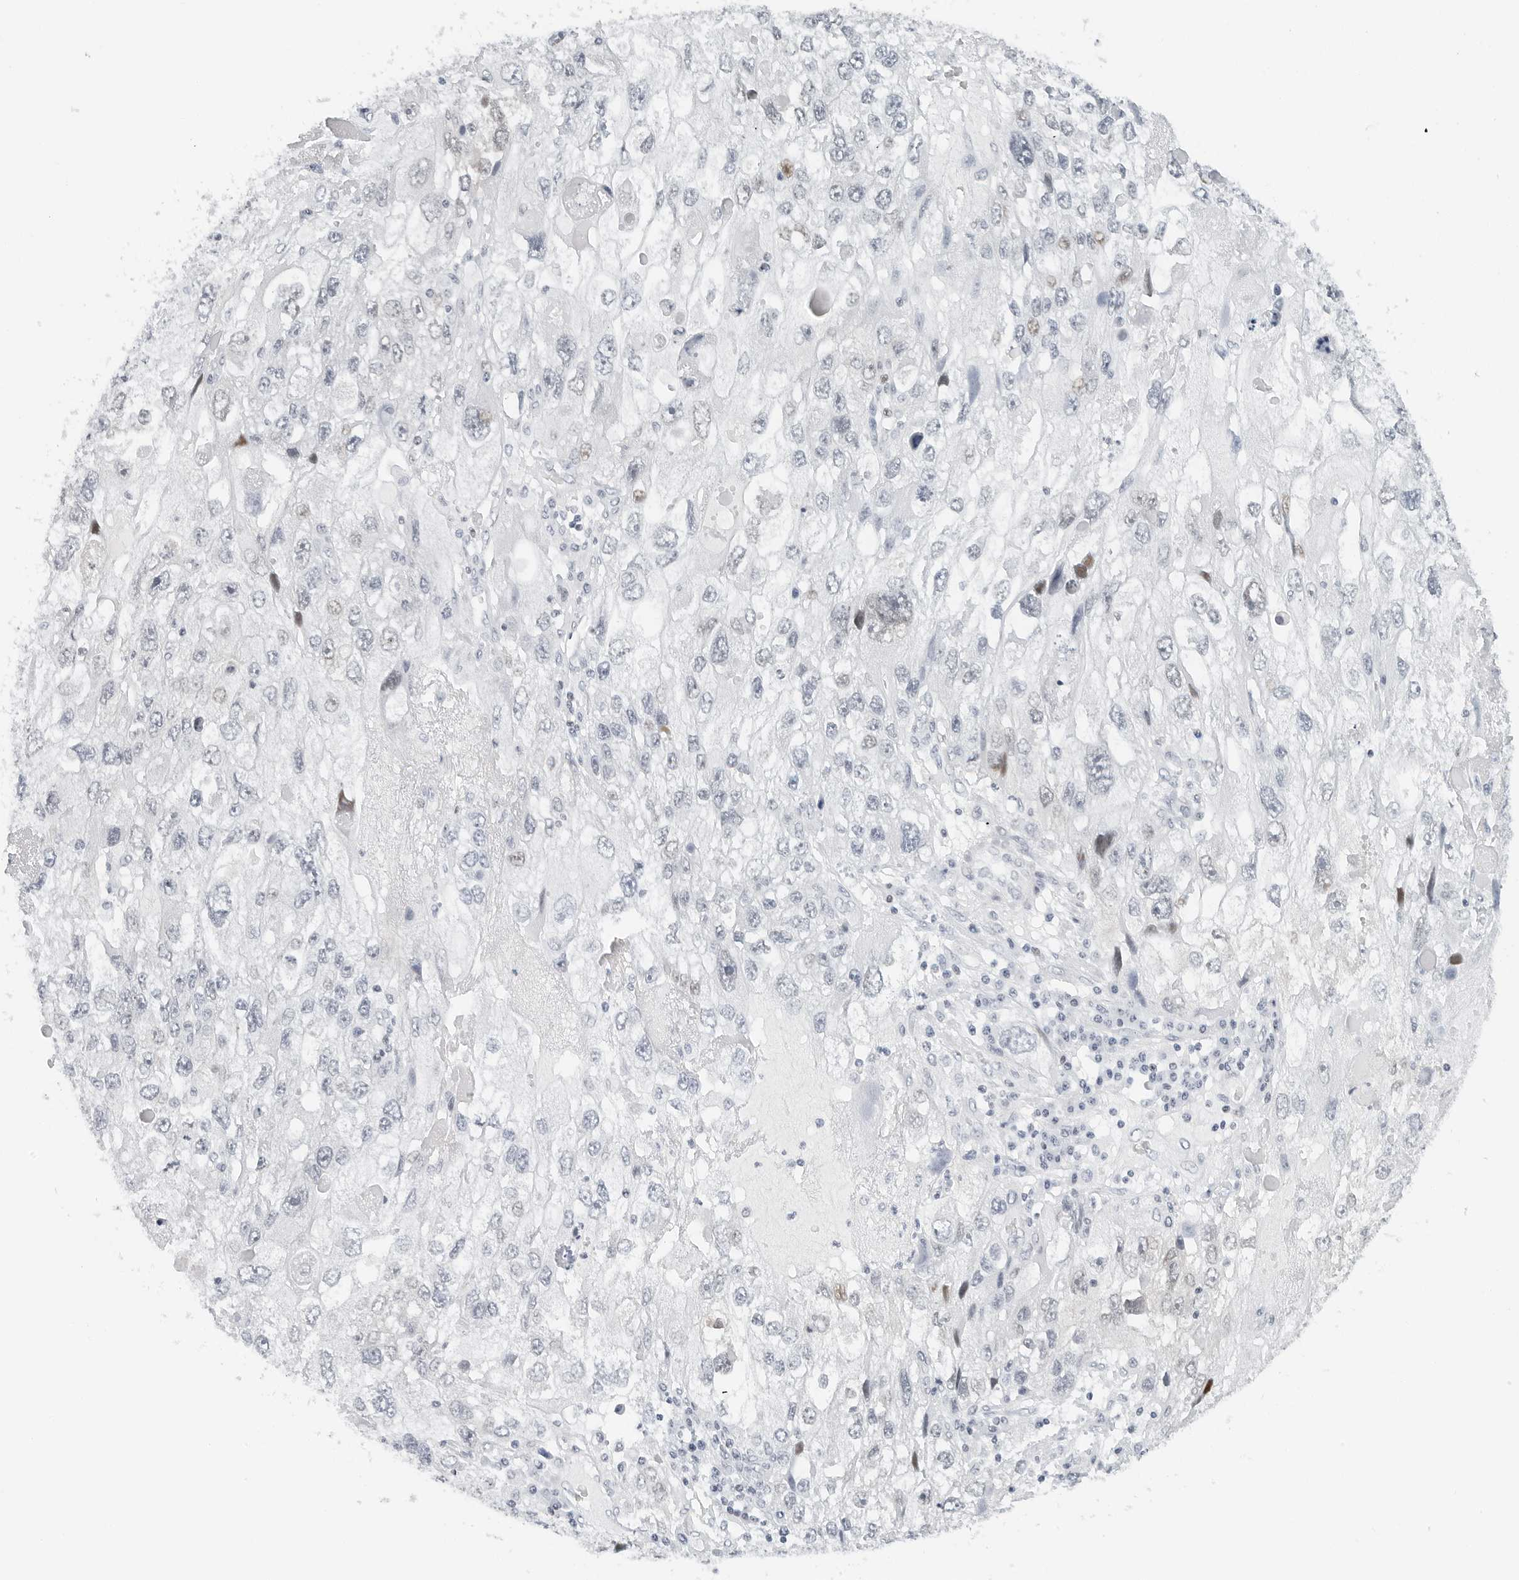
{"staining": {"intensity": "weak", "quantity": "<25%", "location": "nuclear"}, "tissue": "endometrial cancer", "cell_type": "Tumor cells", "image_type": "cancer", "snomed": [{"axis": "morphology", "description": "Adenocarcinoma, NOS"}, {"axis": "topography", "description": "Endometrium"}], "caption": "Immunohistochemical staining of endometrial cancer reveals no significant expression in tumor cells. Nuclei are stained in blue.", "gene": "NTMT2", "patient": {"sex": "female", "age": 49}}